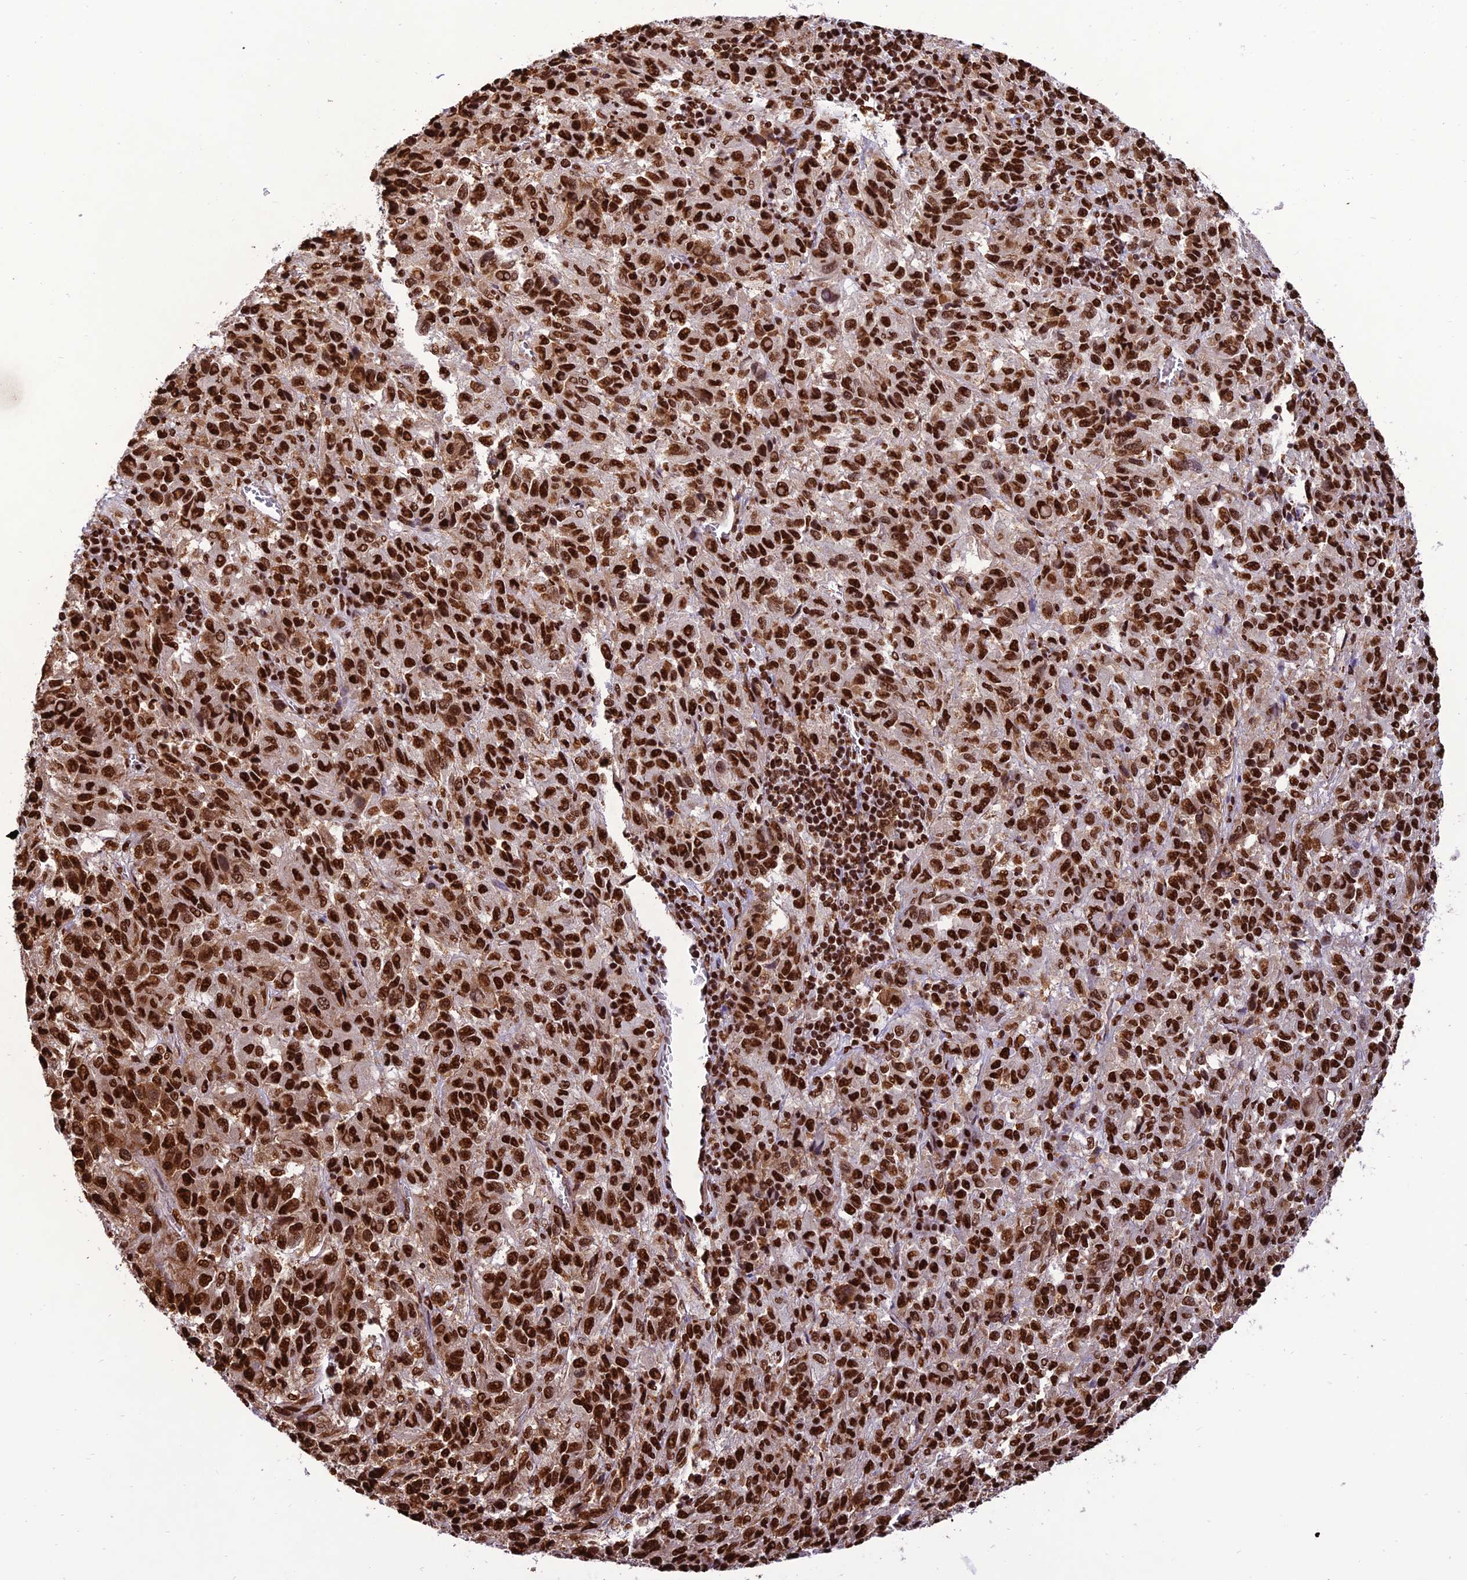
{"staining": {"intensity": "strong", "quantity": ">75%", "location": "nuclear"}, "tissue": "melanoma", "cell_type": "Tumor cells", "image_type": "cancer", "snomed": [{"axis": "morphology", "description": "Malignant melanoma, Metastatic site"}, {"axis": "topography", "description": "Lung"}], "caption": "A brown stain labels strong nuclear staining of a protein in human malignant melanoma (metastatic site) tumor cells.", "gene": "INO80E", "patient": {"sex": "male", "age": 64}}